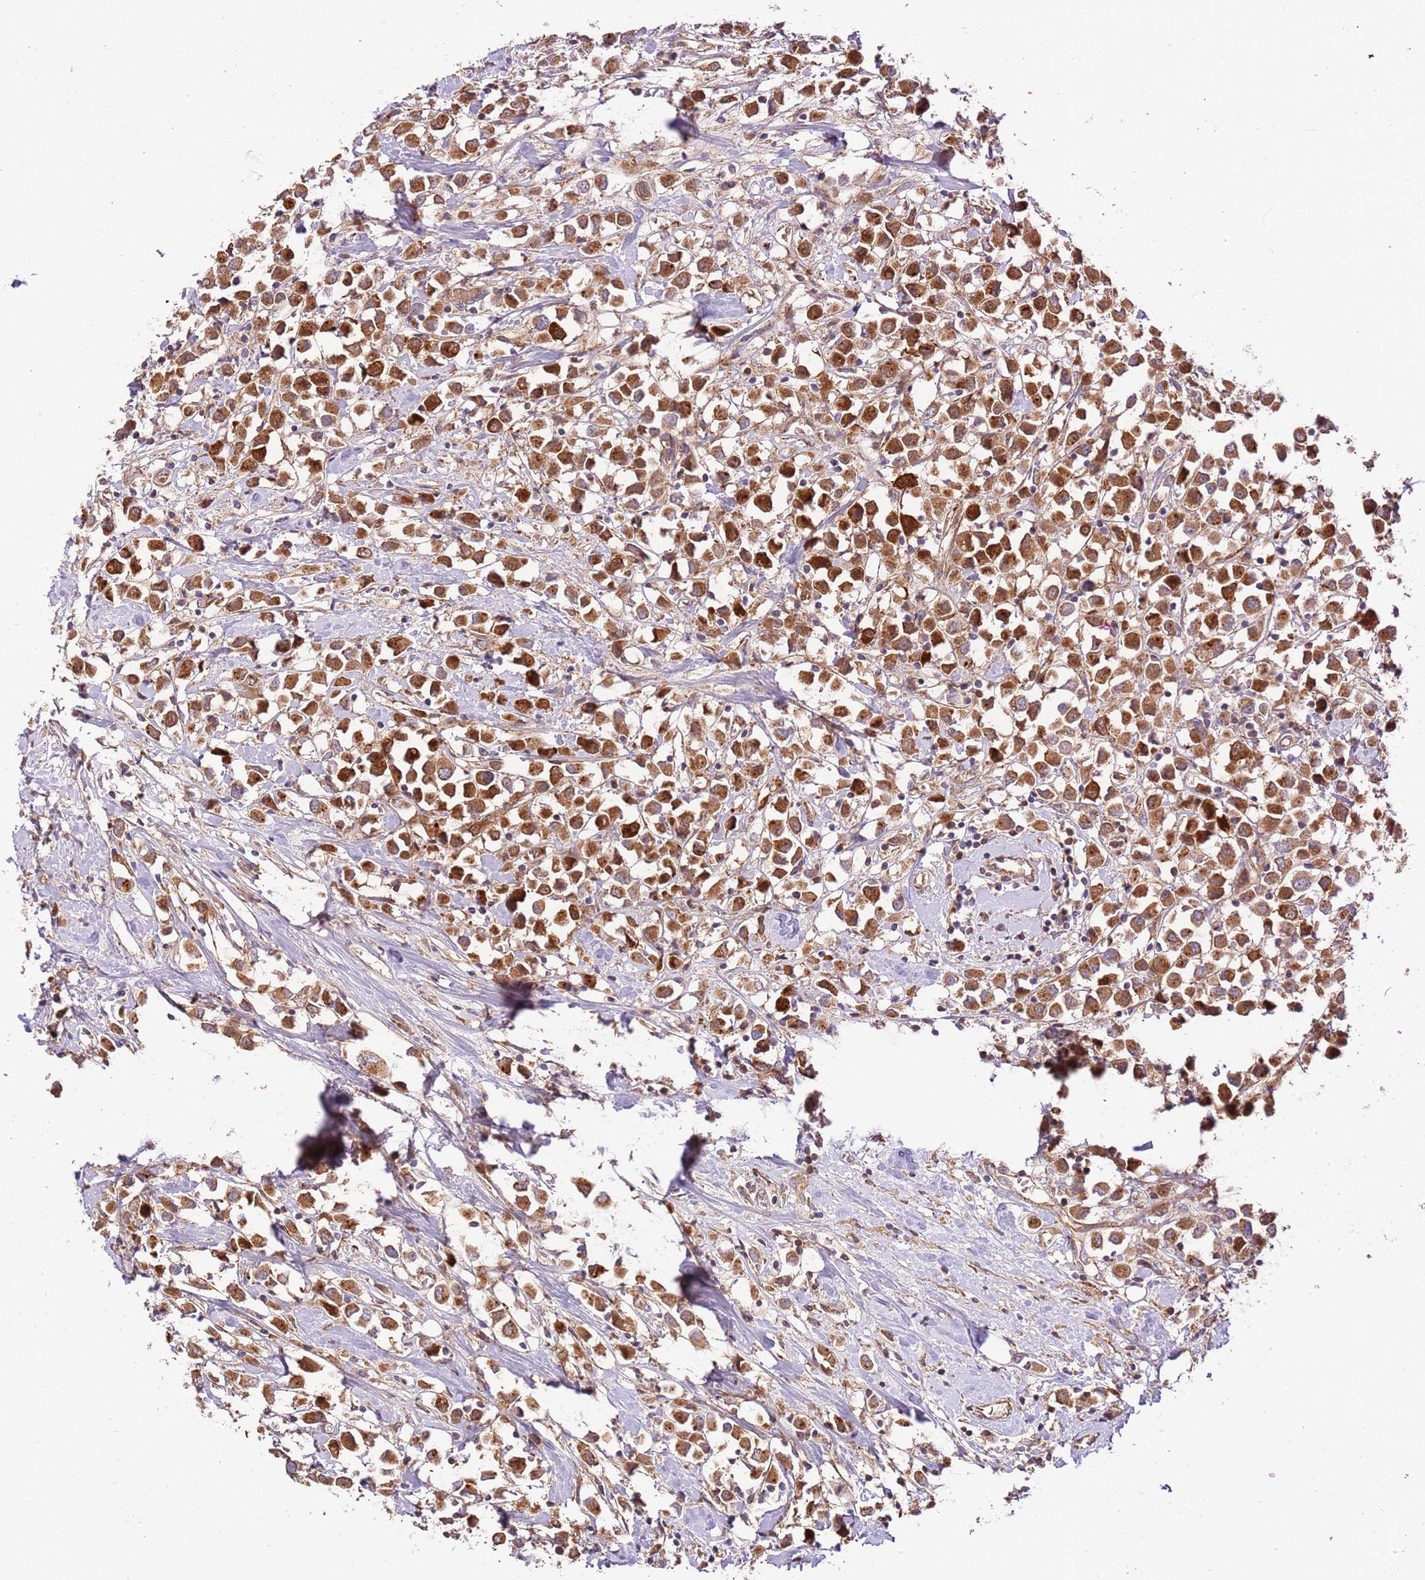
{"staining": {"intensity": "moderate", "quantity": ">75%", "location": "cytoplasmic/membranous"}, "tissue": "breast cancer", "cell_type": "Tumor cells", "image_type": "cancer", "snomed": [{"axis": "morphology", "description": "Duct carcinoma"}, {"axis": "topography", "description": "Breast"}], "caption": "The image displays staining of infiltrating ductal carcinoma (breast), revealing moderate cytoplasmic/membranous protein positivity (brown color) within tumor cells.", "gene": "DOCK6", "patient": {"sex": "female", "age": 61}}